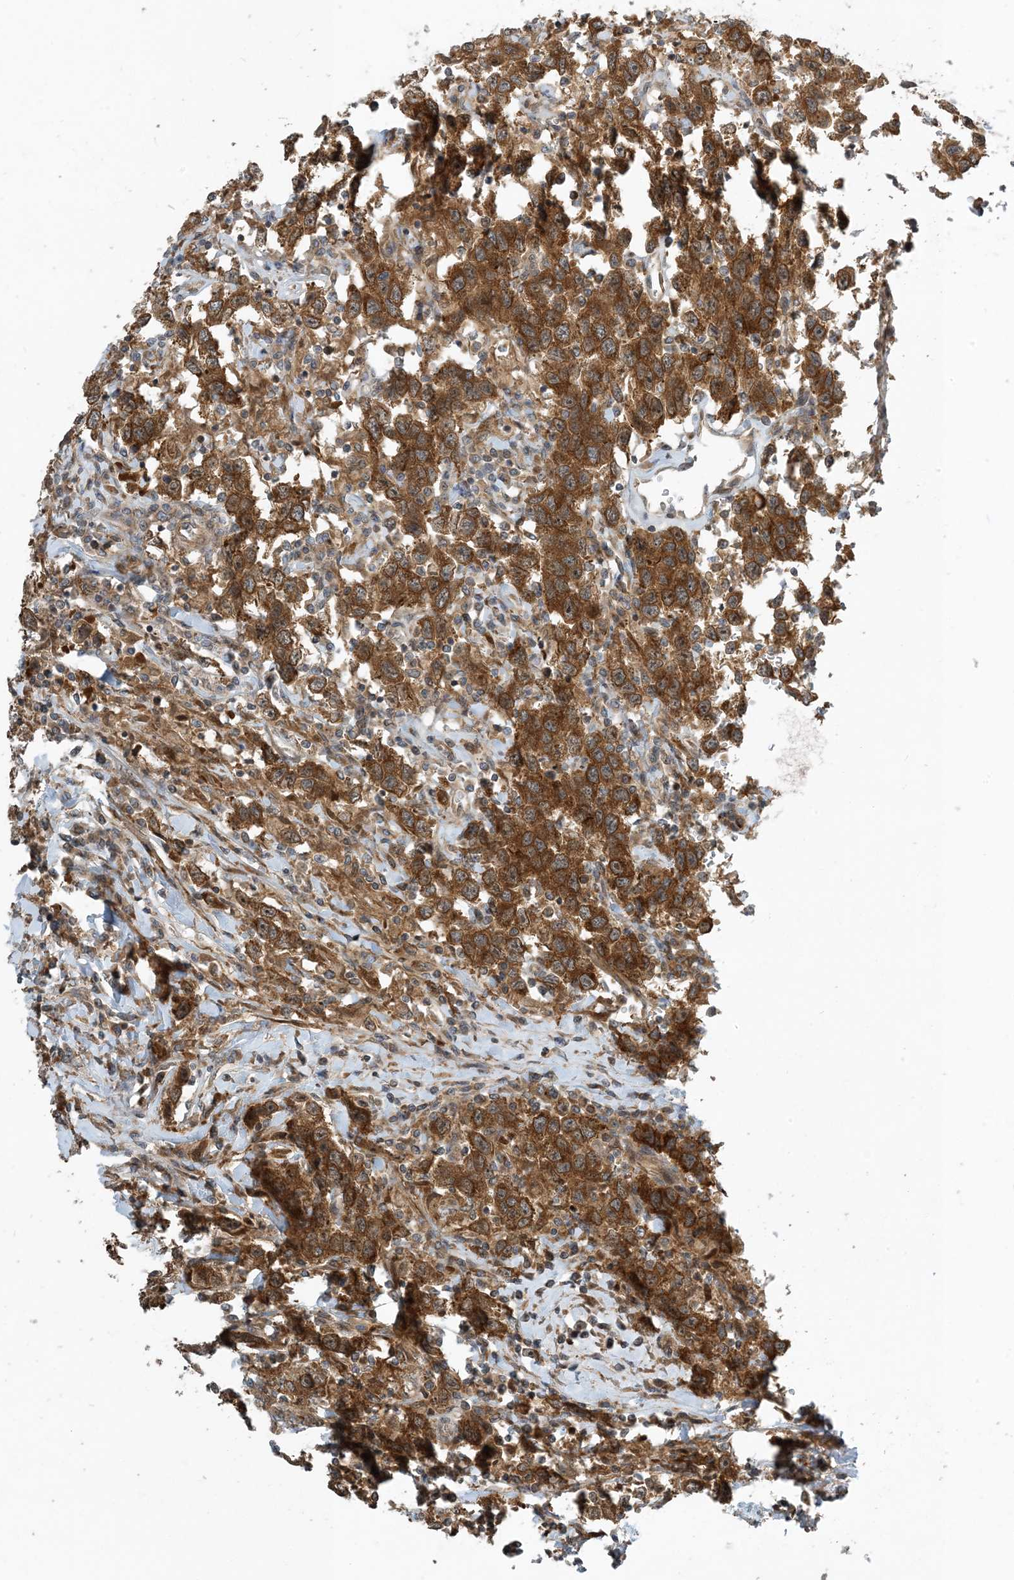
{"staining": {"intensity": "strong", "quantity": ">75%", "location": "cytoplasmic/membranous"}, "tissue": "testis cancer", "cell_type": "Tumor cells", "image_type": "cancer", "snomed": [{"axis": "morphology", "description": "Seminoma, NOS"}, {"axis": "topography", "description": "Testis"}], "caption": "IHC staining of testis cancer, which reveals high levels of strong cytoplasmic/membranous staining in approximately >75% of tumor cells indicating strong cytoplasmic/membranous protein positivity. The staining was performed using DAB (3,3'-diaminobenzidine) (brown) for protein detection and nuclei were counterstained in hematoxylin (blue).", "gene": "ZBTB3", "patient": {"sex": "male", "age": 41}}